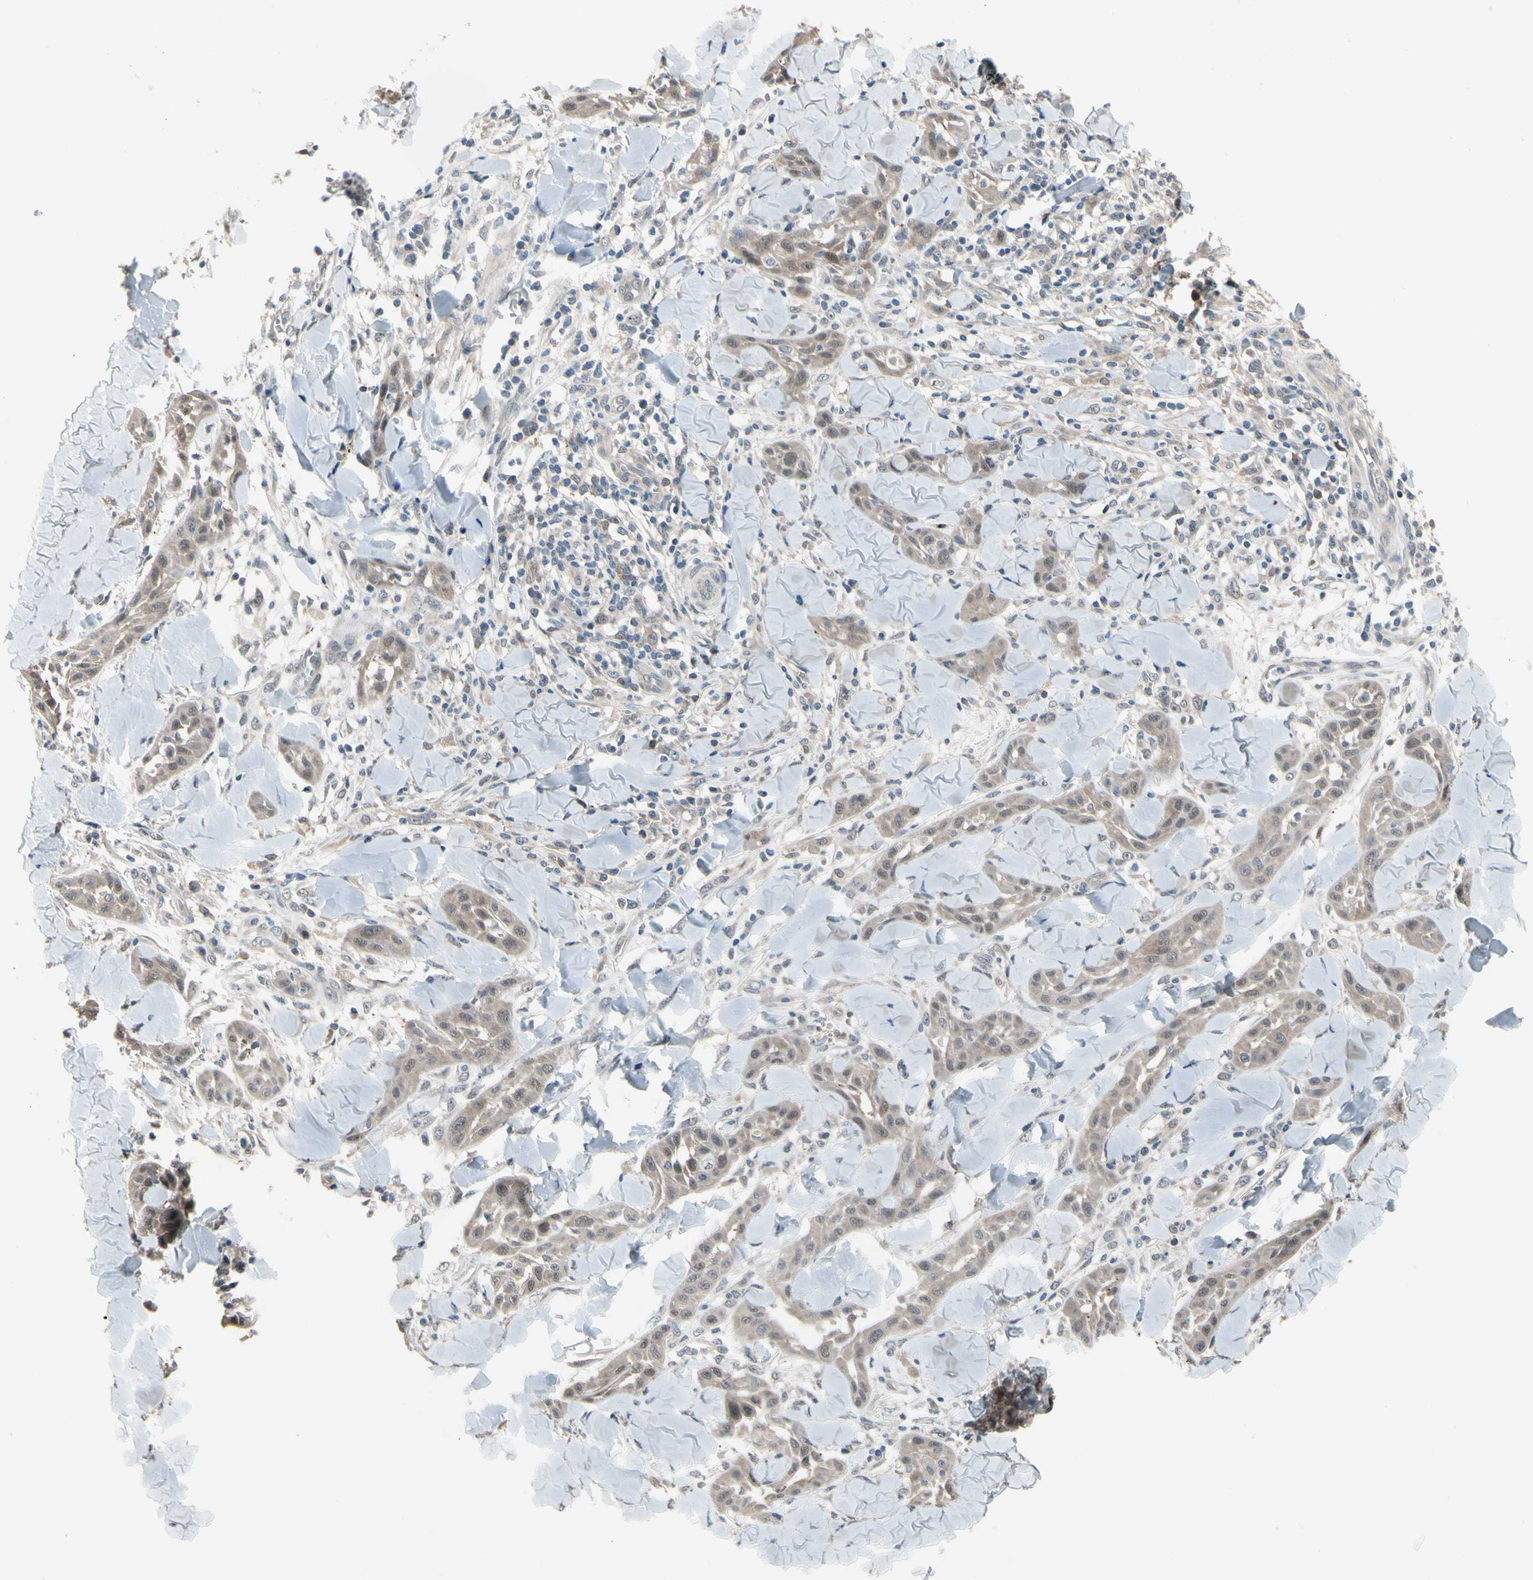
{"staining": {"intensity": "weak", "quantity": ">75%", "location": "cytoplasmic/membranous,nuclear"}, "tissue": "skin cancer", "cell_type": "Tumor cells", "image_type": "cancer", "snomed": [{"axis": "morphology", "description": "Squamous cell carcinoma, NOS"}, {"axis": "topography", "description": "Skin"}], "caption": "Skin squamous cell carcinoma stained for a protein reveals weak cytoplasmic/membranous and nuclear positivity in tumor cells.", "gene": "HSPA4", "patient": {"sex": "male", "age": 24}}